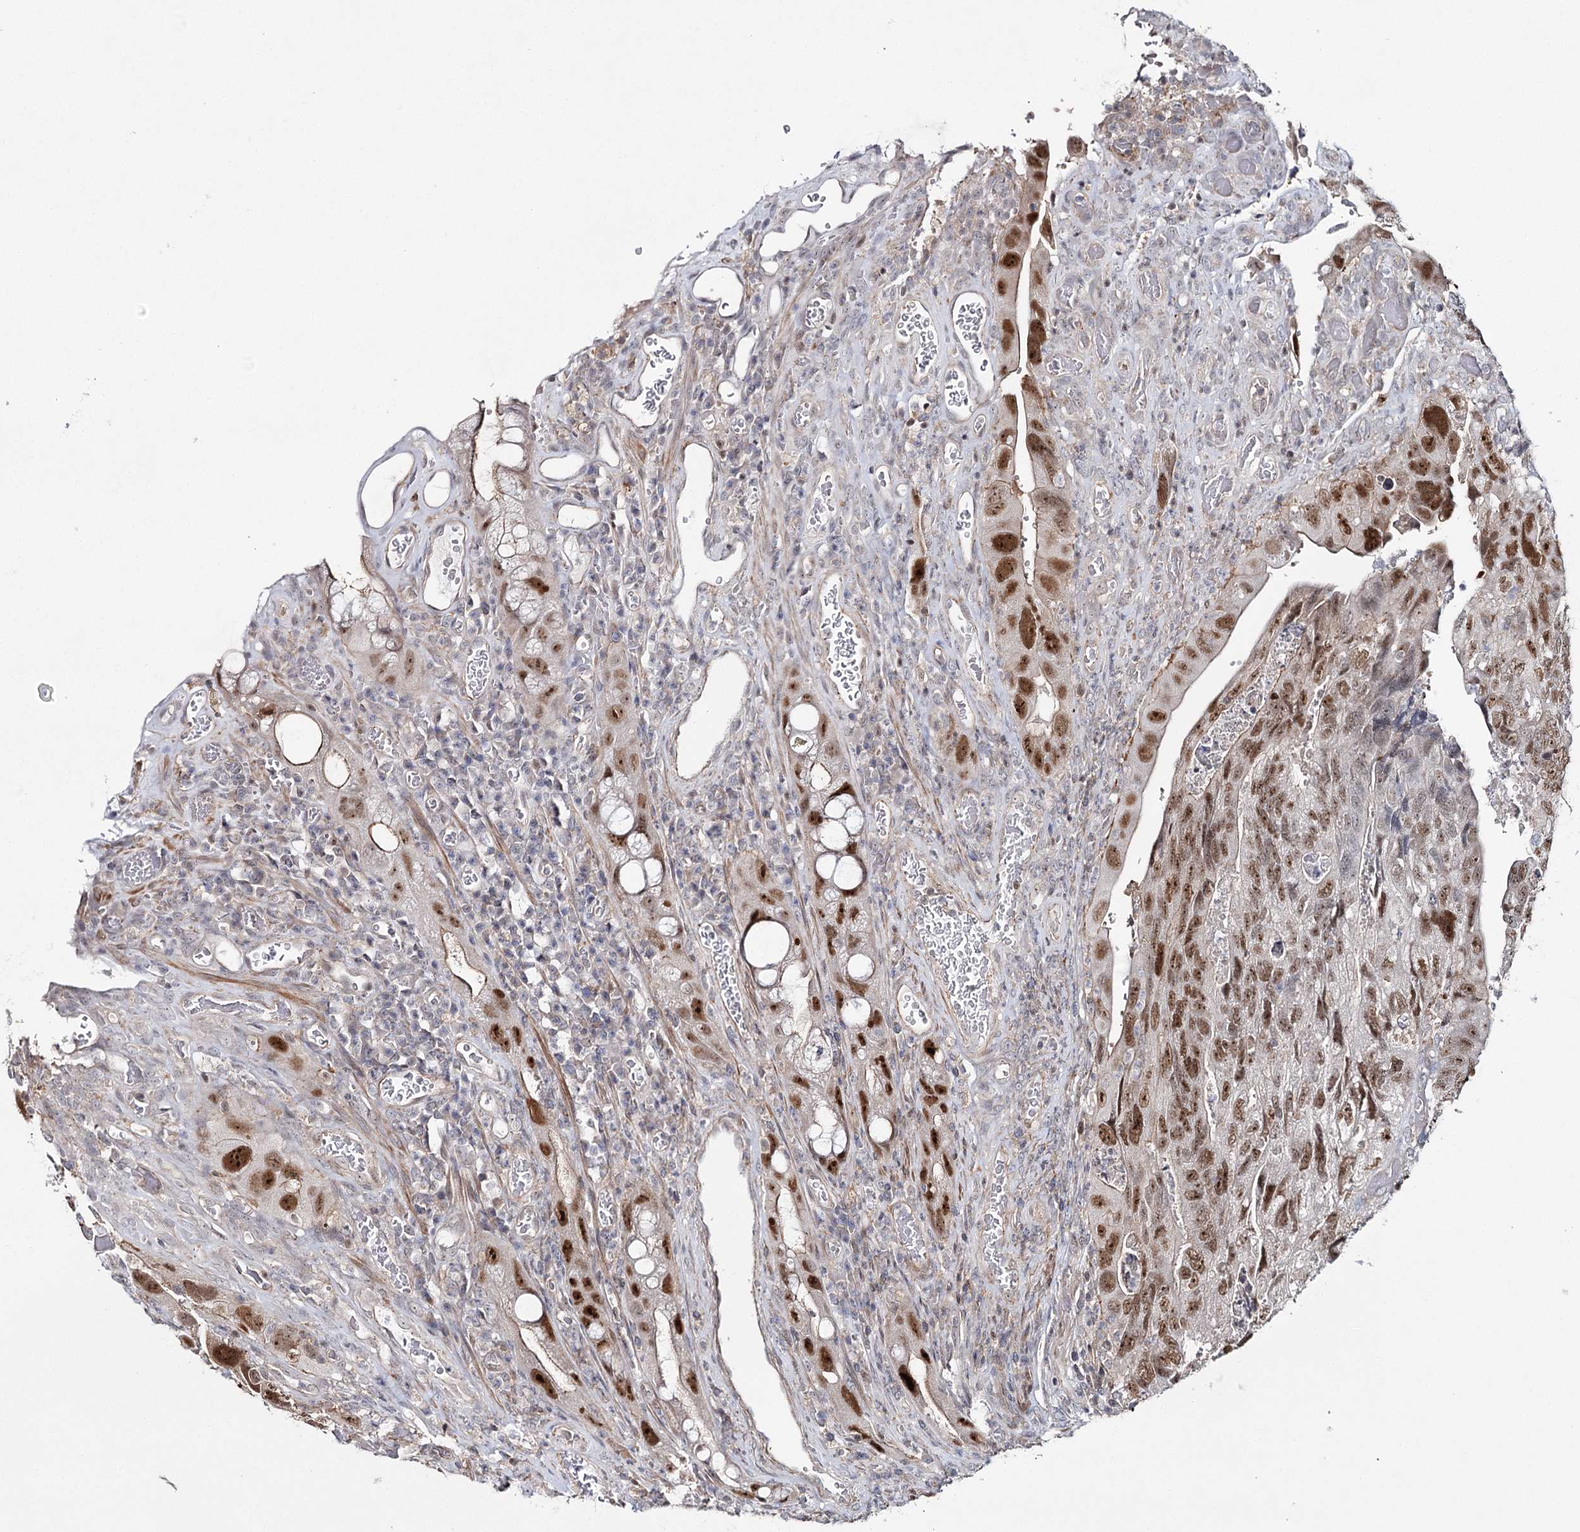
{"staining": {"intensity": "strong", "quantity": "25%-75%", "location": "cytoplasmic/membranous"}, "tissue": "colorectal cancer", "cell_type": "Tumor cells", "image_type": "cancer", "snomed": [{"axis": "morphology", "description": "Adenocarcinoma, NOS"}, {"axis": "topography", "description": "Rectum"}], "caption": "Immunohistochemical staining of human colorectal adenocarcinoma shows high levels of strong cytoplasmic/membranous protein staining in about 25%-75% of tumor cells.", "gene": "ZC3H8", "patient": {"sex": "male", "age": 63}}